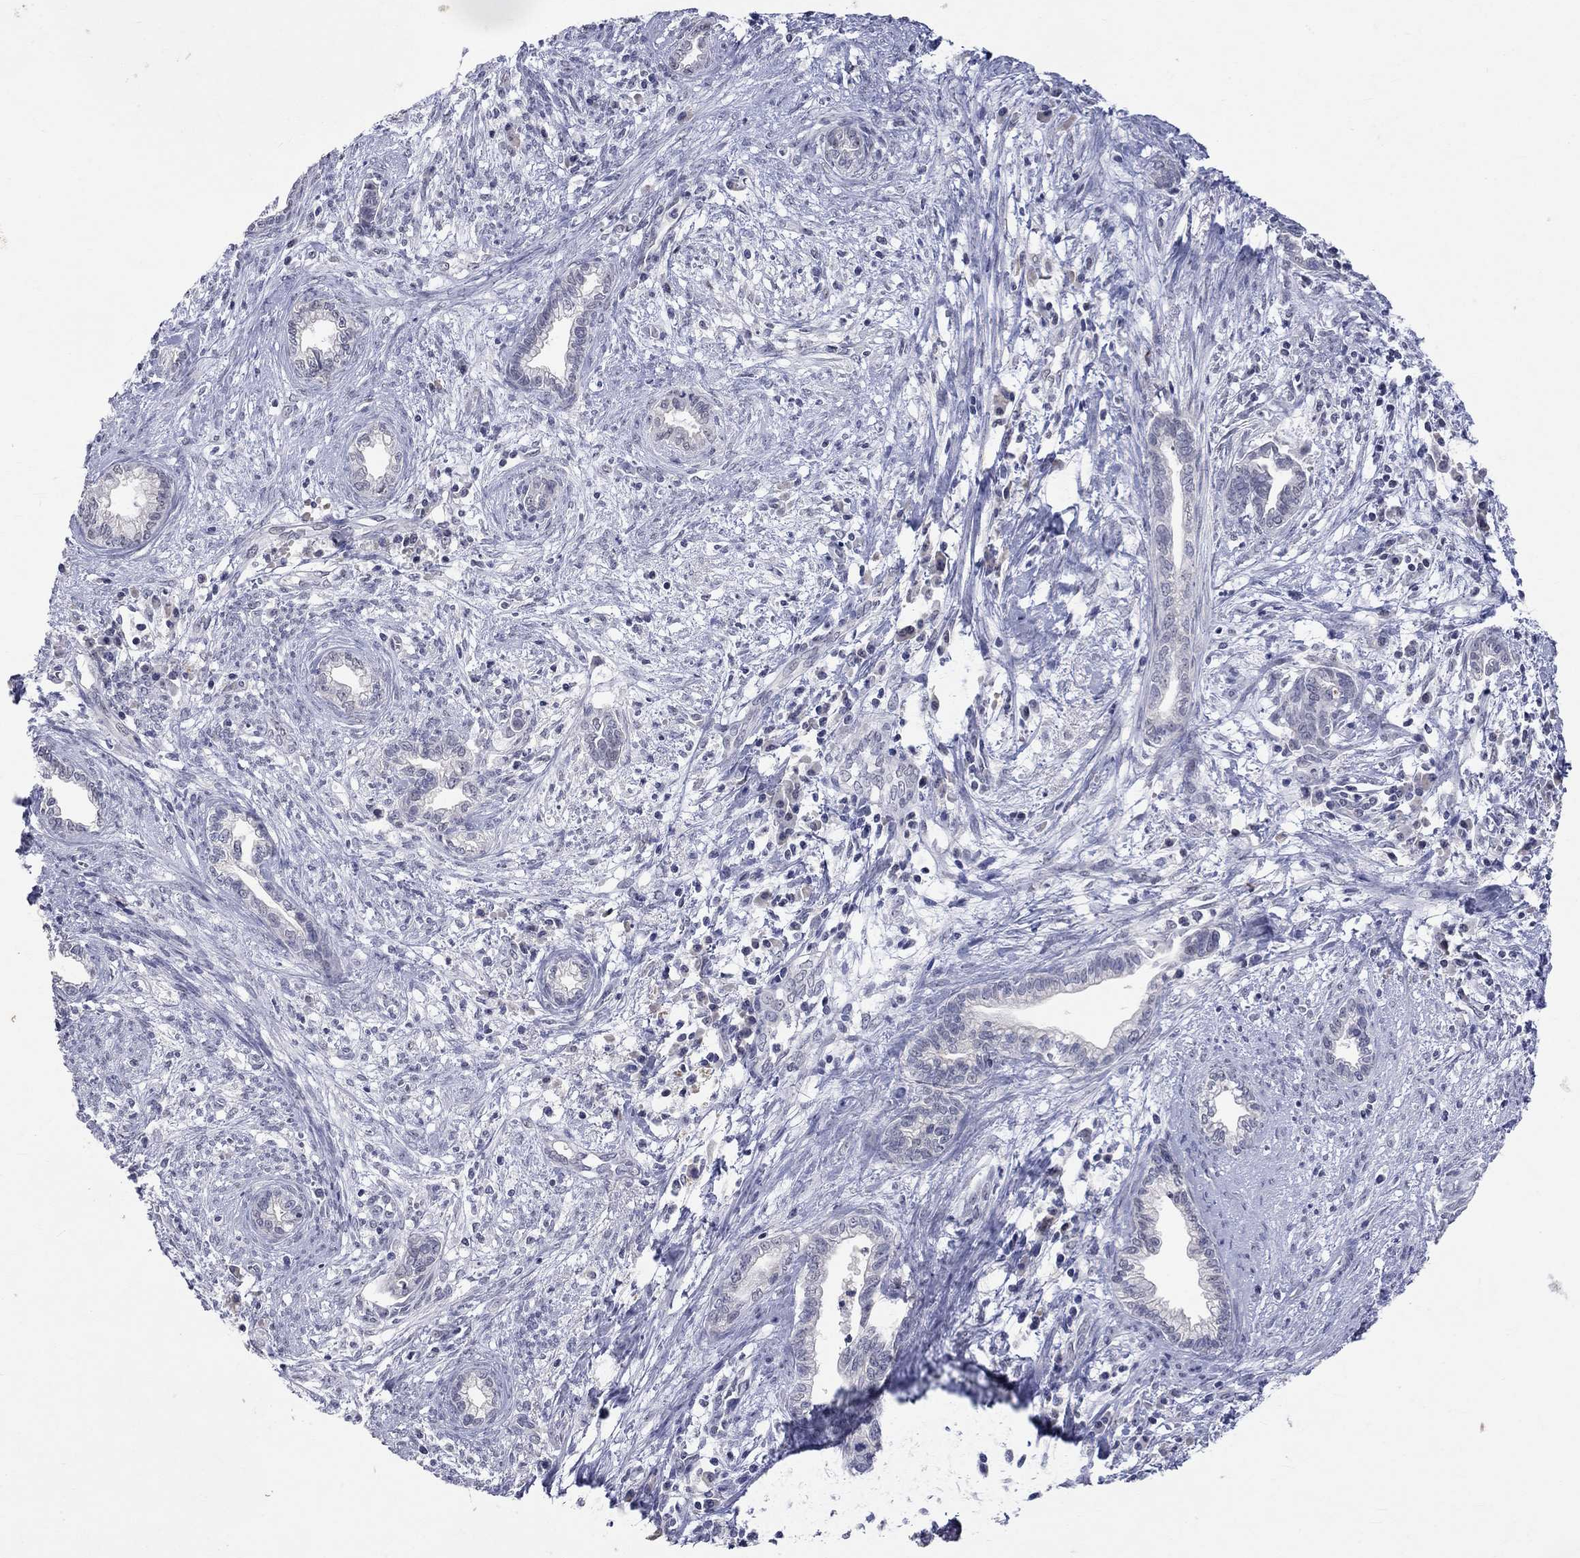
{"staining": {"intensity": "negative", "quantity": "none", "location": "none"}, "tissue": "cervical cancer", "cell_type": "Tumor cells", "image_type": "cancer", "snomed": [{"axis": "morphology", "description": "Adenocarcinoma, NOS"}, {"axis": "topography", "description": "Cervix"}], "caption": "IHC image of human cervical adenocarcinoma stained for a protein (brown), which displays no expression in tumor cells. (DAB immunohistochemistry with hematoxylin counter stain).", "gene": "TMEM143", "patient": {"sex": "female", "age": 62}}